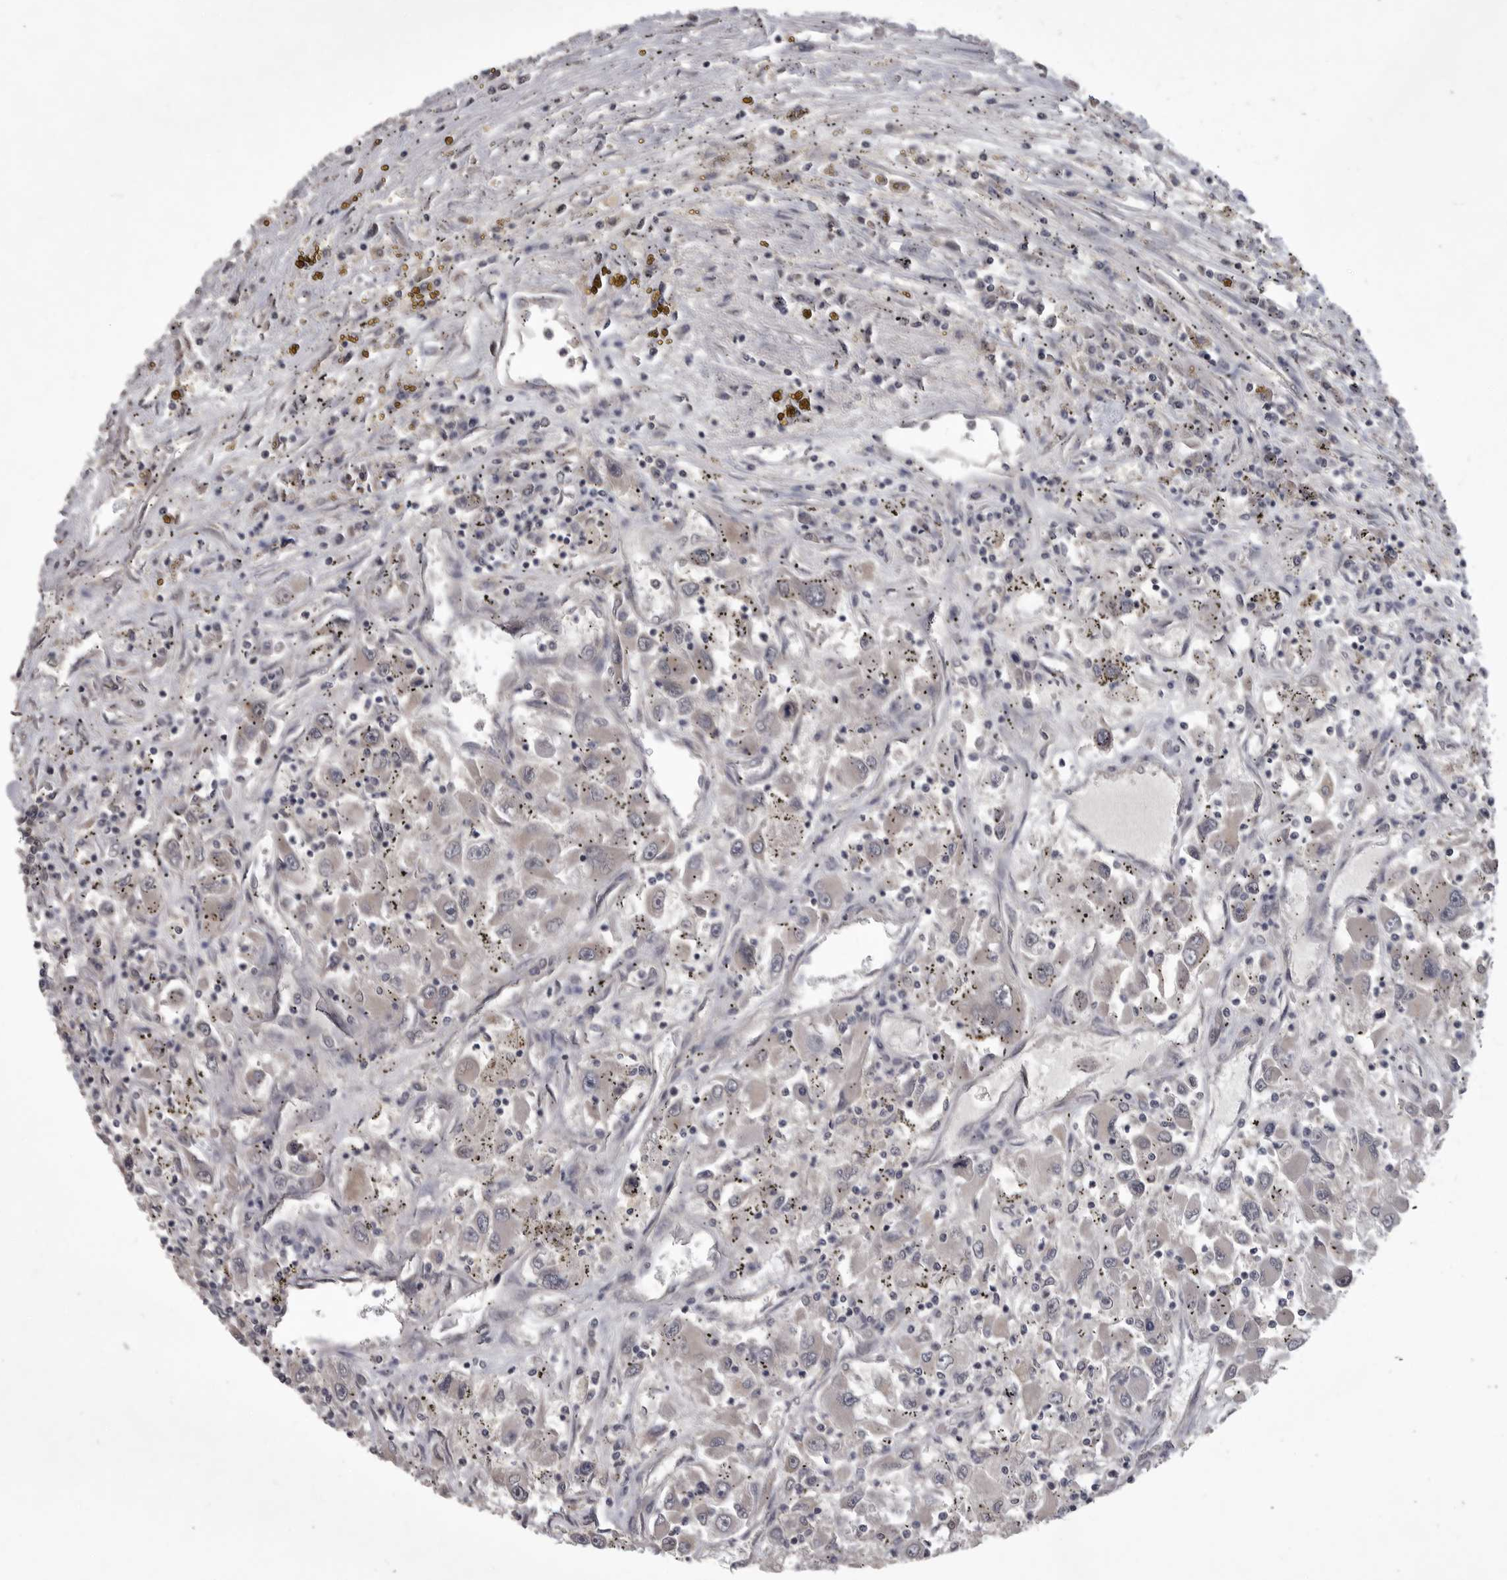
{"staining": {"intensity": "negative", "quantity": "none", "location": "none"}, "tissue": "renal cancer", "cell_type": "Tumor cells", "image_type": "cancer", "snomed": [{"axis": "morphology", "description": "Adenocarcinoma, NOS"}, {"axis": "topography", "description": "Kidney"}], "caption": "The photomicrograph exhibits no significant positivity in tumor cells of adenocarcinoma (renal).", "gene": "ZNF114", "patient": {"sex": "female", "age": 52}}